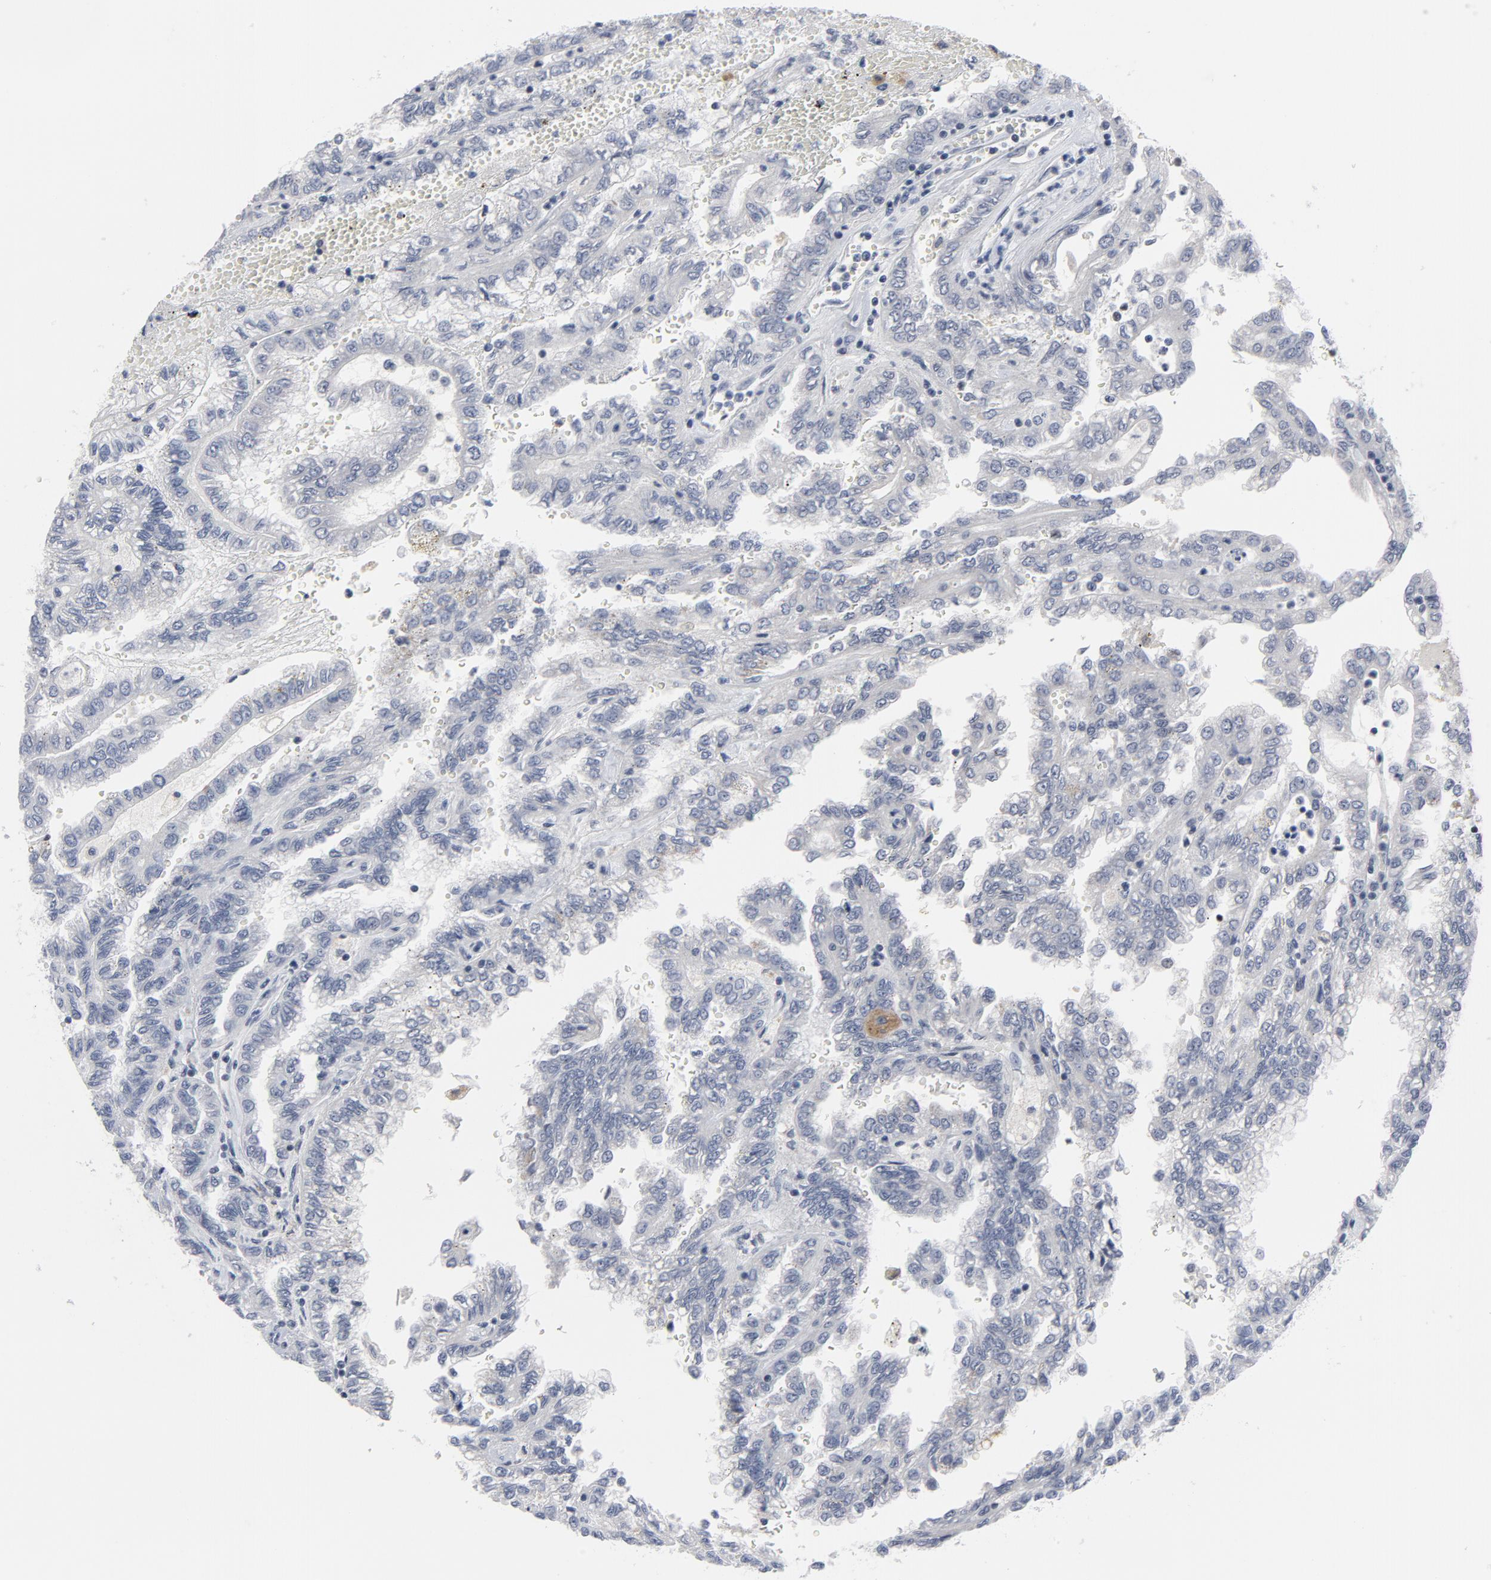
{"staining": {"intensity": "negative", "quantity": "none", "location": "none"}, "tissue": "renal cancer", "cell_type": "Tumor cells", "image_type": "cancer", "snomed": [{"axis": "morphology", "description": "Inflammation, NOS"}, {"axis": "morphology", "description": "Adenocarcinoma, NOS"}, {"axis": "topography", "description": "Kidney"}], "caption": "The micrograph shows no staining of tumor cells in adenocarcinoma (renal). (IHC, brightfield microscopy, high magnification).", "gene": "GABPA", "patient": {"sex": "male", "age": 68}}